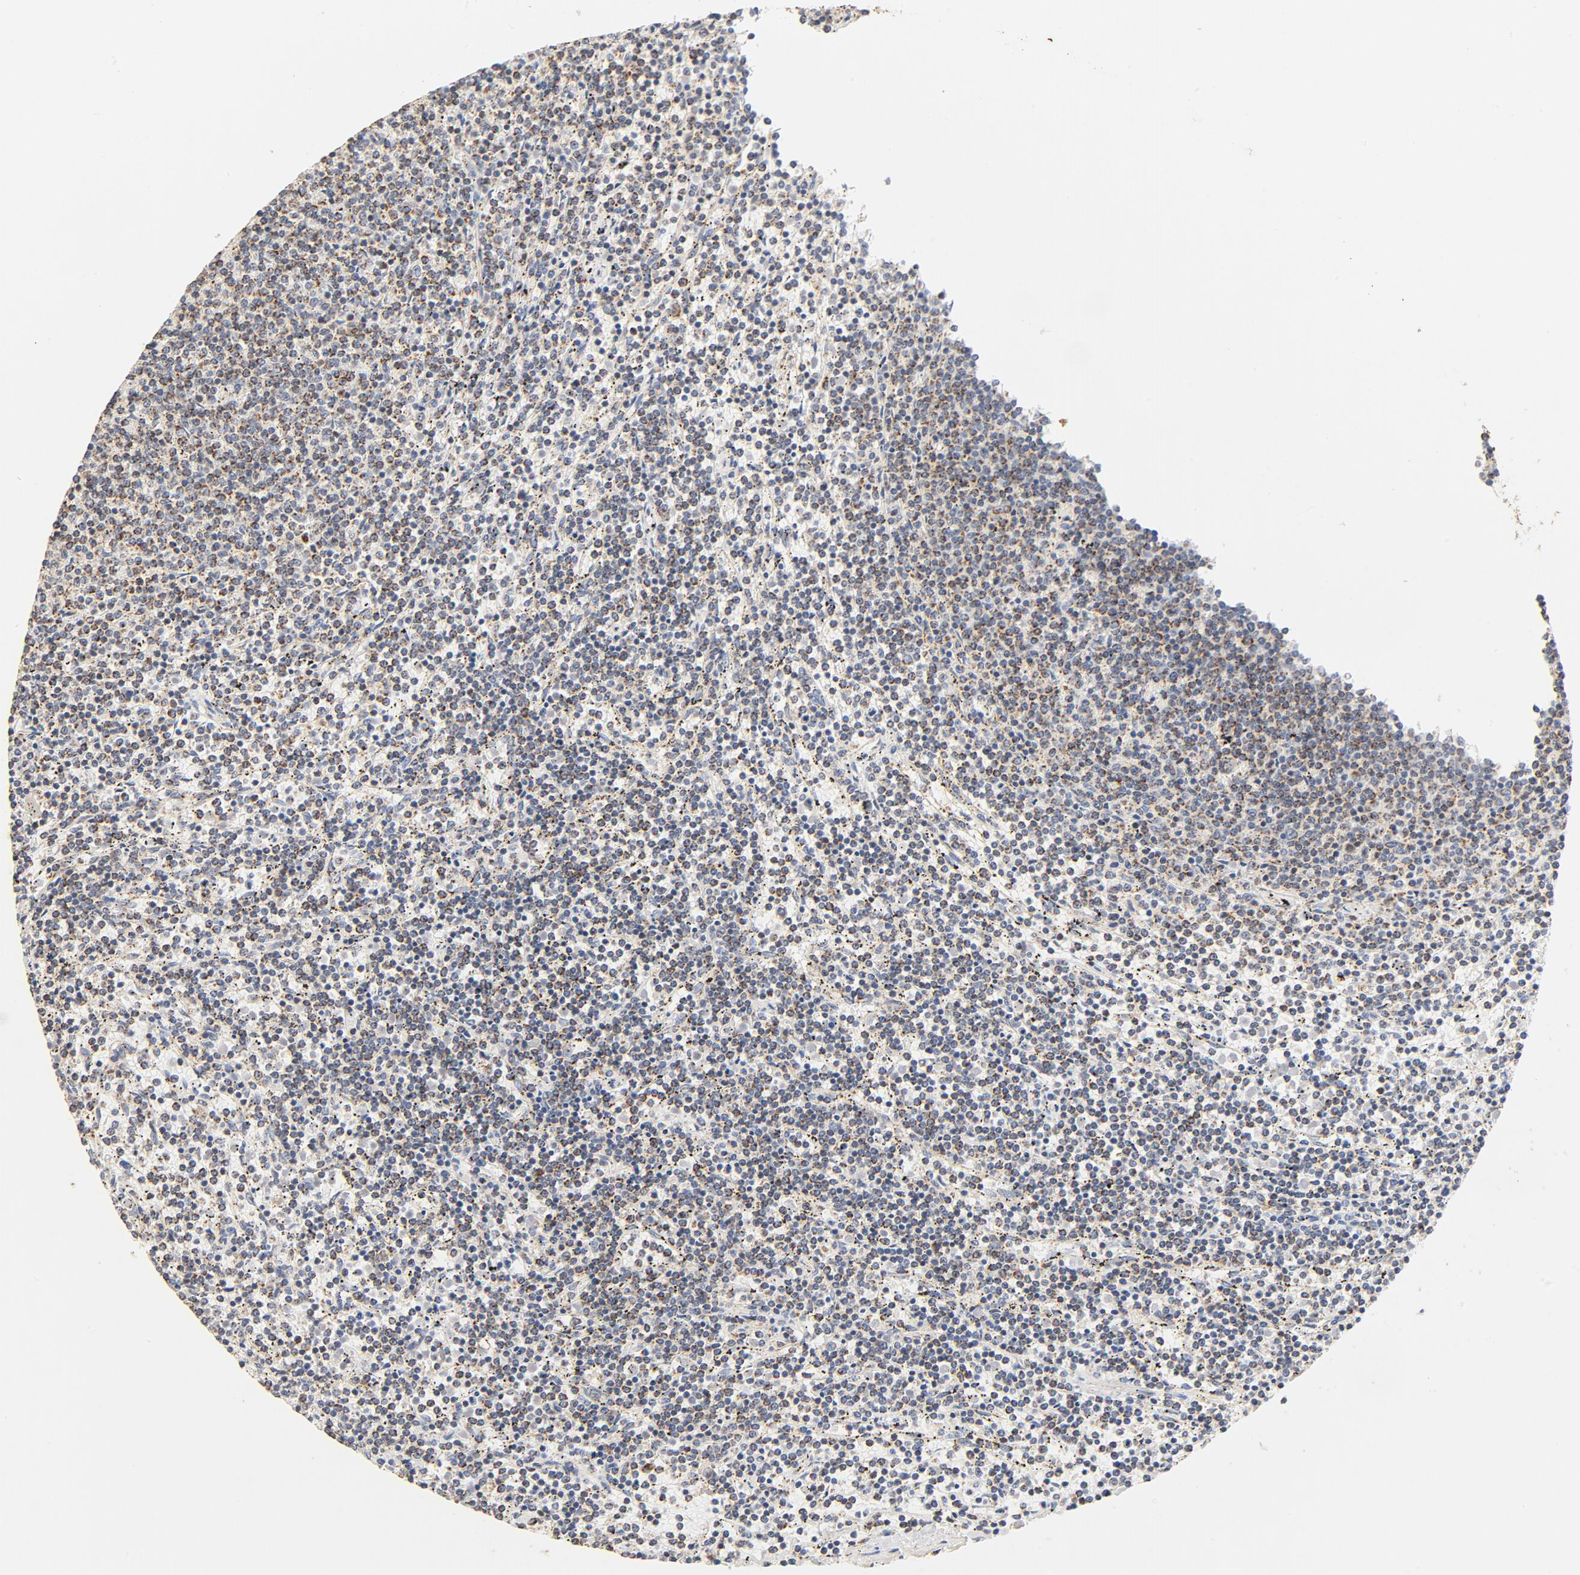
{"staining": {"intensity": "moderate", "quantity": ">75%", "location": "cytoplasmic/membranous"}, "tissue": "lymphoma", "cell_type": "Tumor cells", "image_type": "cancer", "snomed": [{"axis": "morphology", "description": "Malignant lymphoma, non-Hodgkin's type, Low grade"}, {"axis": "topography", "description": "Spleen"}], "caption": "Lymphoma stained with a protein marker reveals moderate staining in tumor cells.", "gene": "COX4I1", "patient": {"sex": "female", "age": 50}}